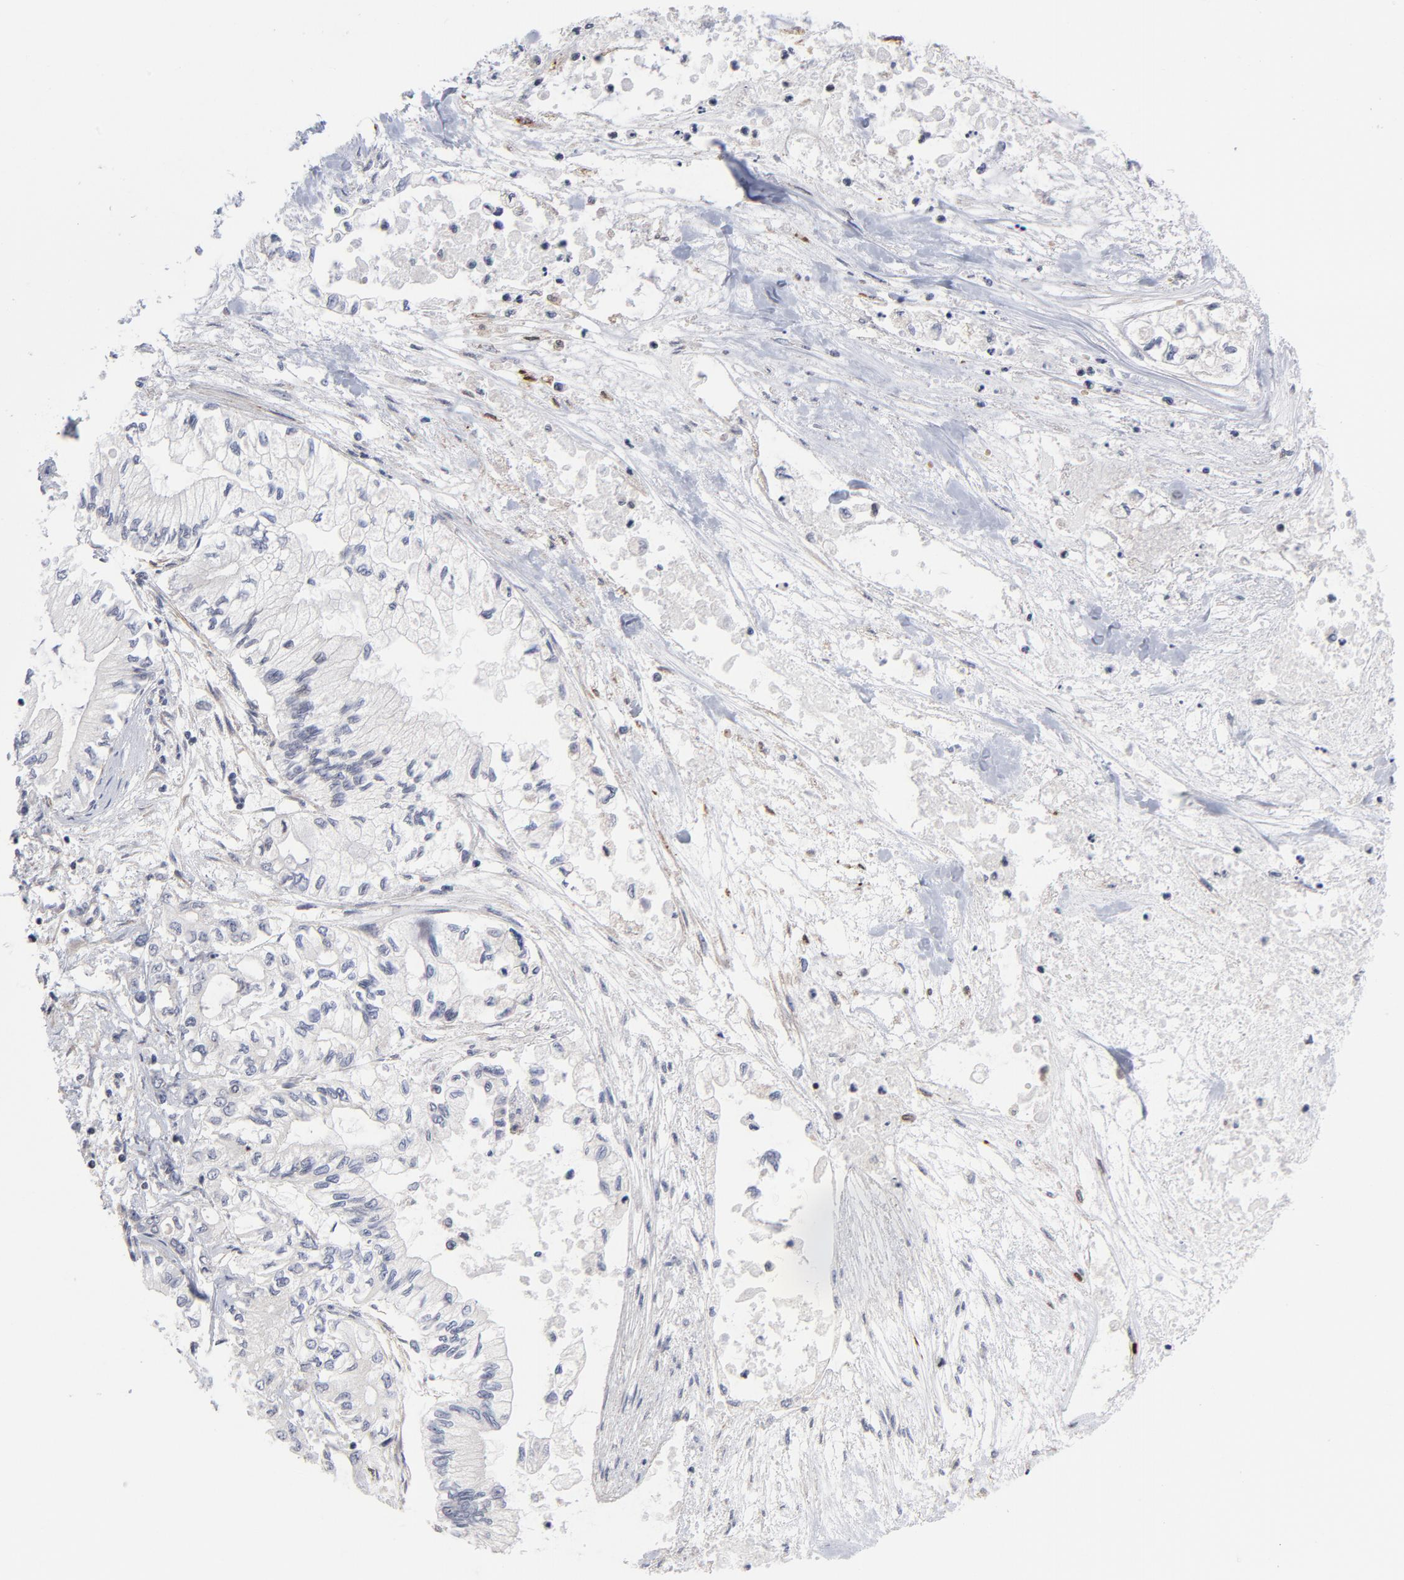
{"staining": {"intensity": "negative", "quantity": "none", "location": "none"}, "tissue": "pancreatic cancer", "cell_type": "Tumor cells", "image_type": "cancer", "snomed": [{"axis": "morphology", "description": "Adenocarcinoma, NOS"}, {"axis": "topography", "description": "Pancreas"}], "caption": "DAB (3,3'-diaminobenzidine) immunohistochemical staining of adenocarcinoma (pancreatic) reveals no significant expression in tumor cells. Brightfield microscopy of immunohistochemistry stained with DAB (3,3'-diaminobenzidine) (brown) and hematoxylin (blue), captured at high magnification.", "gene": "CTCF", "patient": {"sex": "male", "age": 79}}